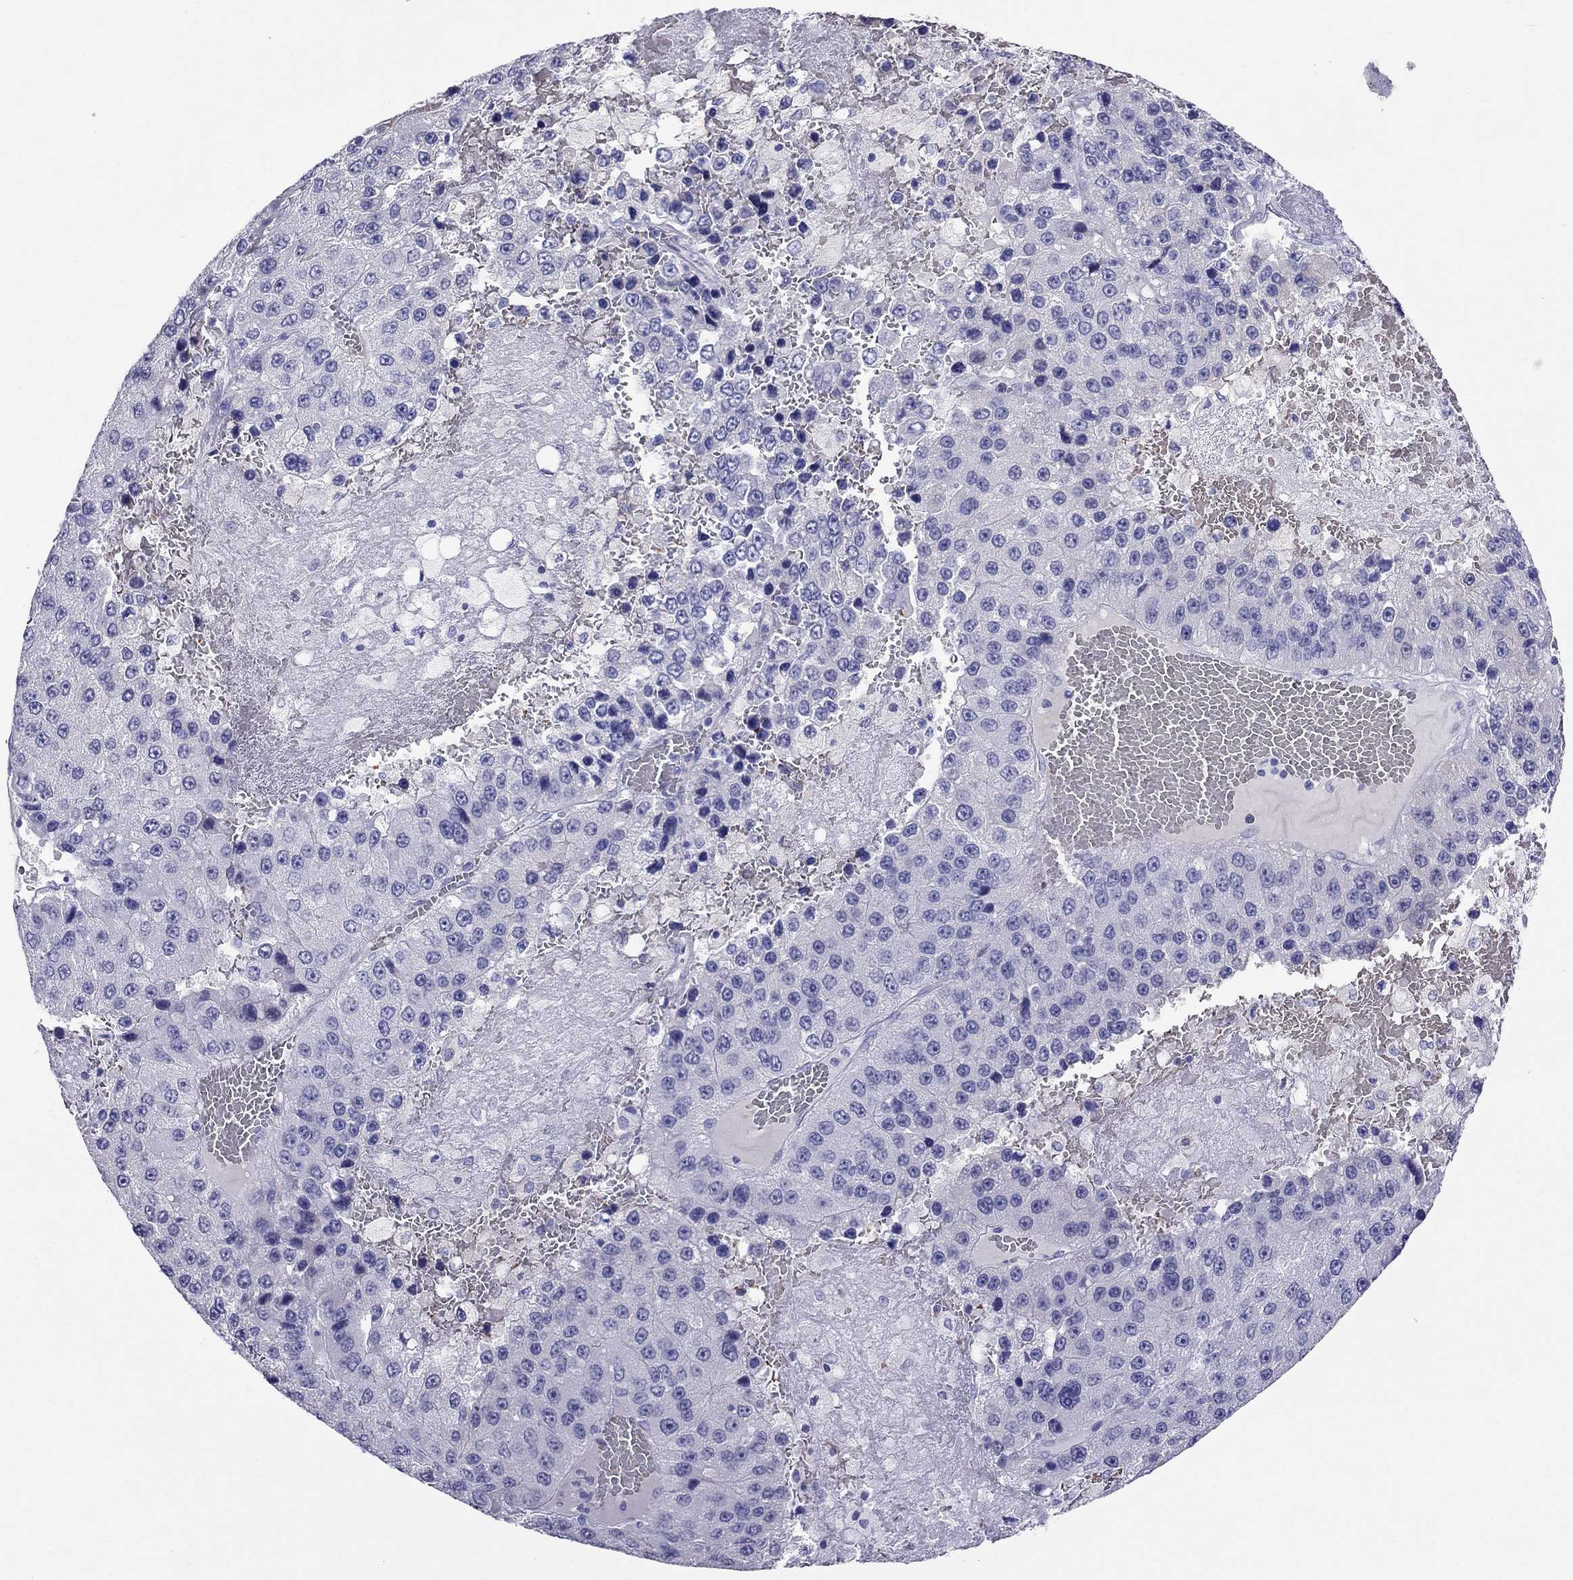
{"staining": {"intensity": "negative", "quantity": "none", "location": "none"}, "tissue": "liver cancer", "cell_type": "Tumor cells", "image_type": "cancer", "snomed": [{"axis": "morphology", "description": "Carcinoma, Hepatocellular, NOS"}, {"axis": "topography", "description": "Liver"}], "caption": "There is no significant expression in tumor cells of liver cancer.", "gene": "DNAAF6", "patient": {"sex": "female", "age": 73}}